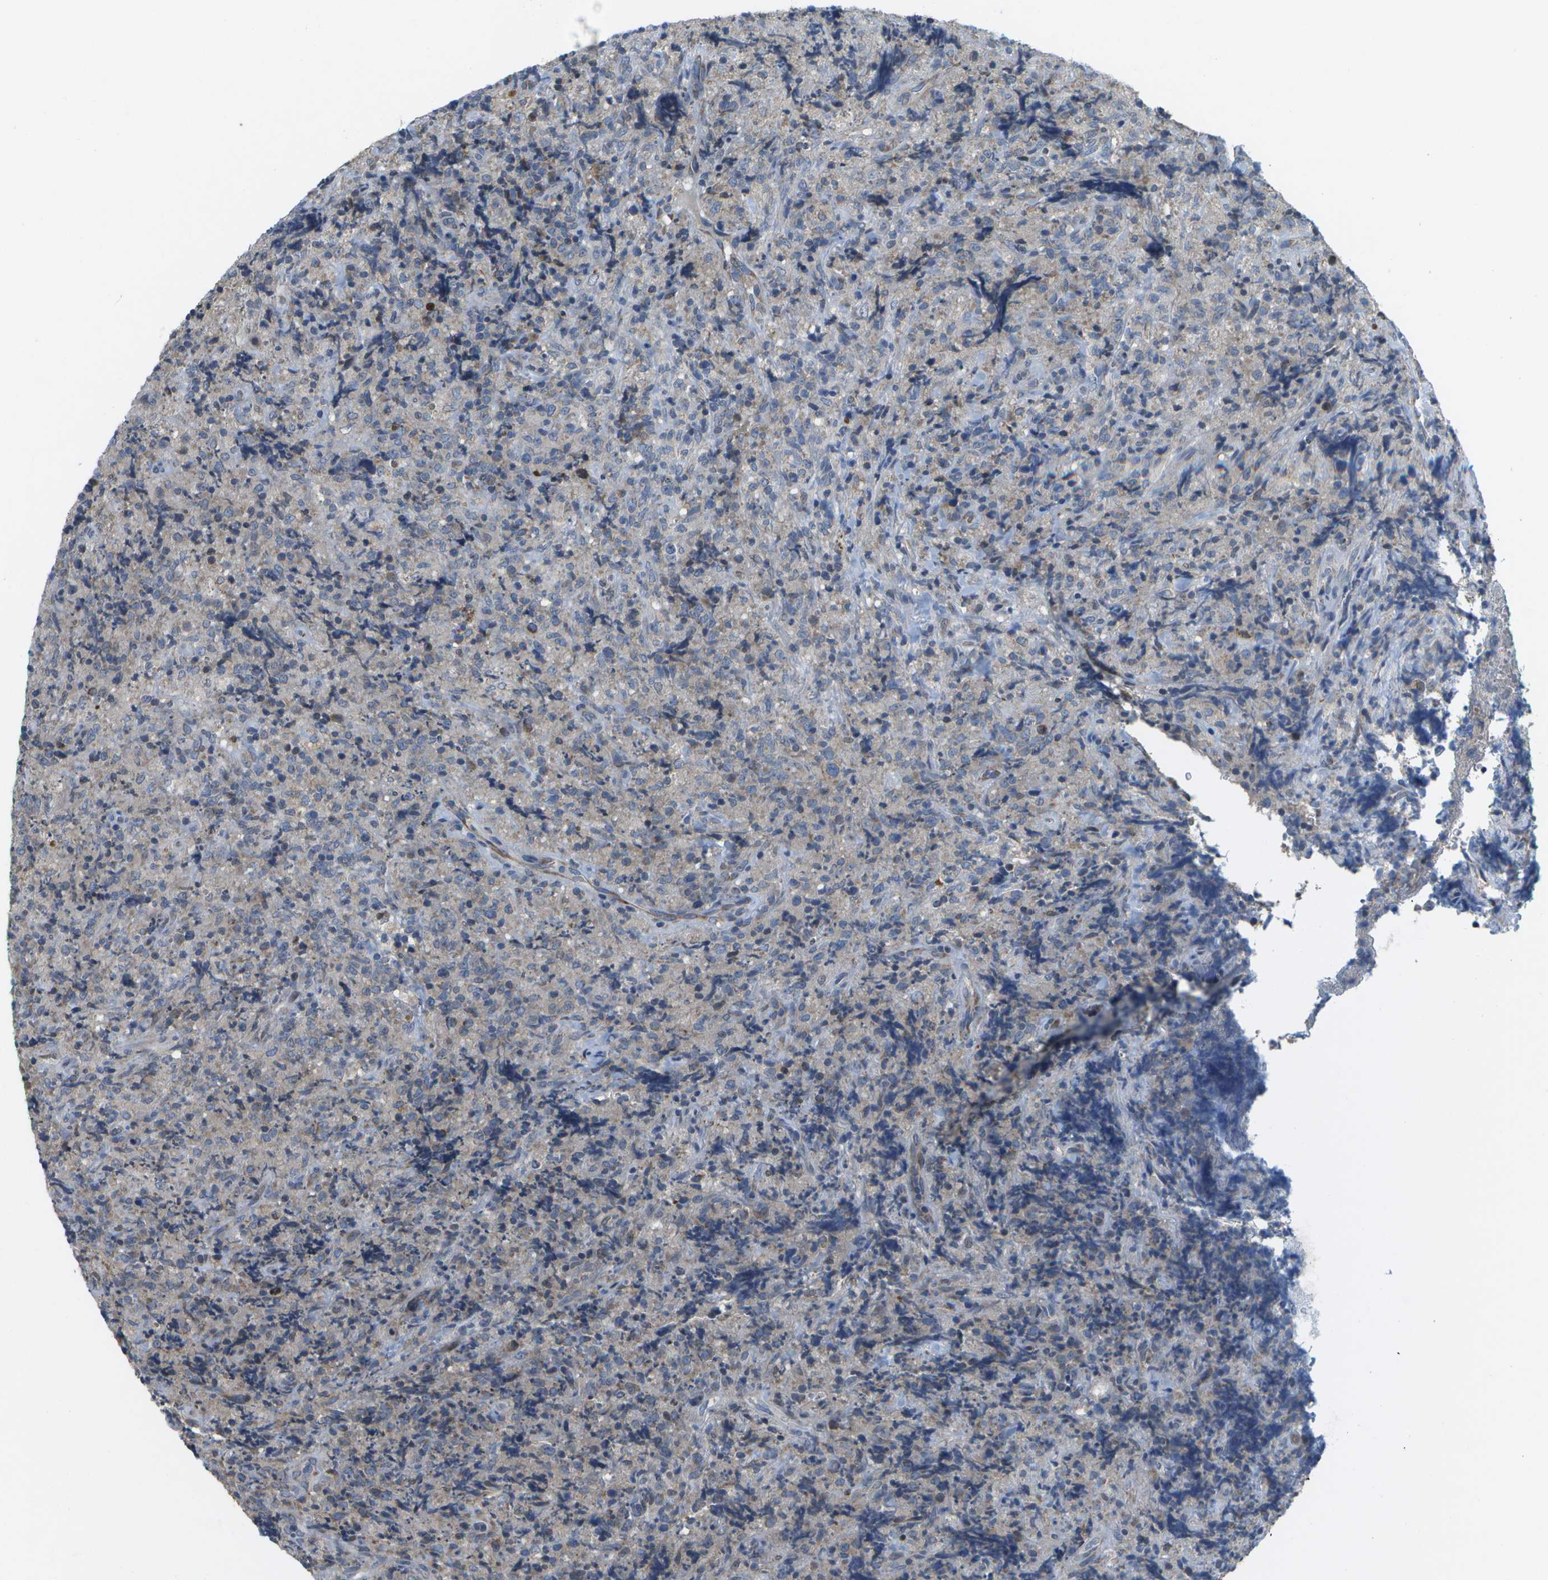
{"staining": {"intensity": "negative", "quantity": "none", "location": "none"}, "tissue": "lymphoma", "cell_type": "Tumor cells", "image_type": "cancer", "snomed": [{"axis": "morphology", "description": "Malignant lymphoma, non-Hodgkin's type, High grade"}, {"axis": "topography", "description": "Tonsil"}], "caption": "IHC of lymphoma reveals no staining in tumor cells.", "gene": "HADHA", "patient": {"sex": "female", "age": 36}}